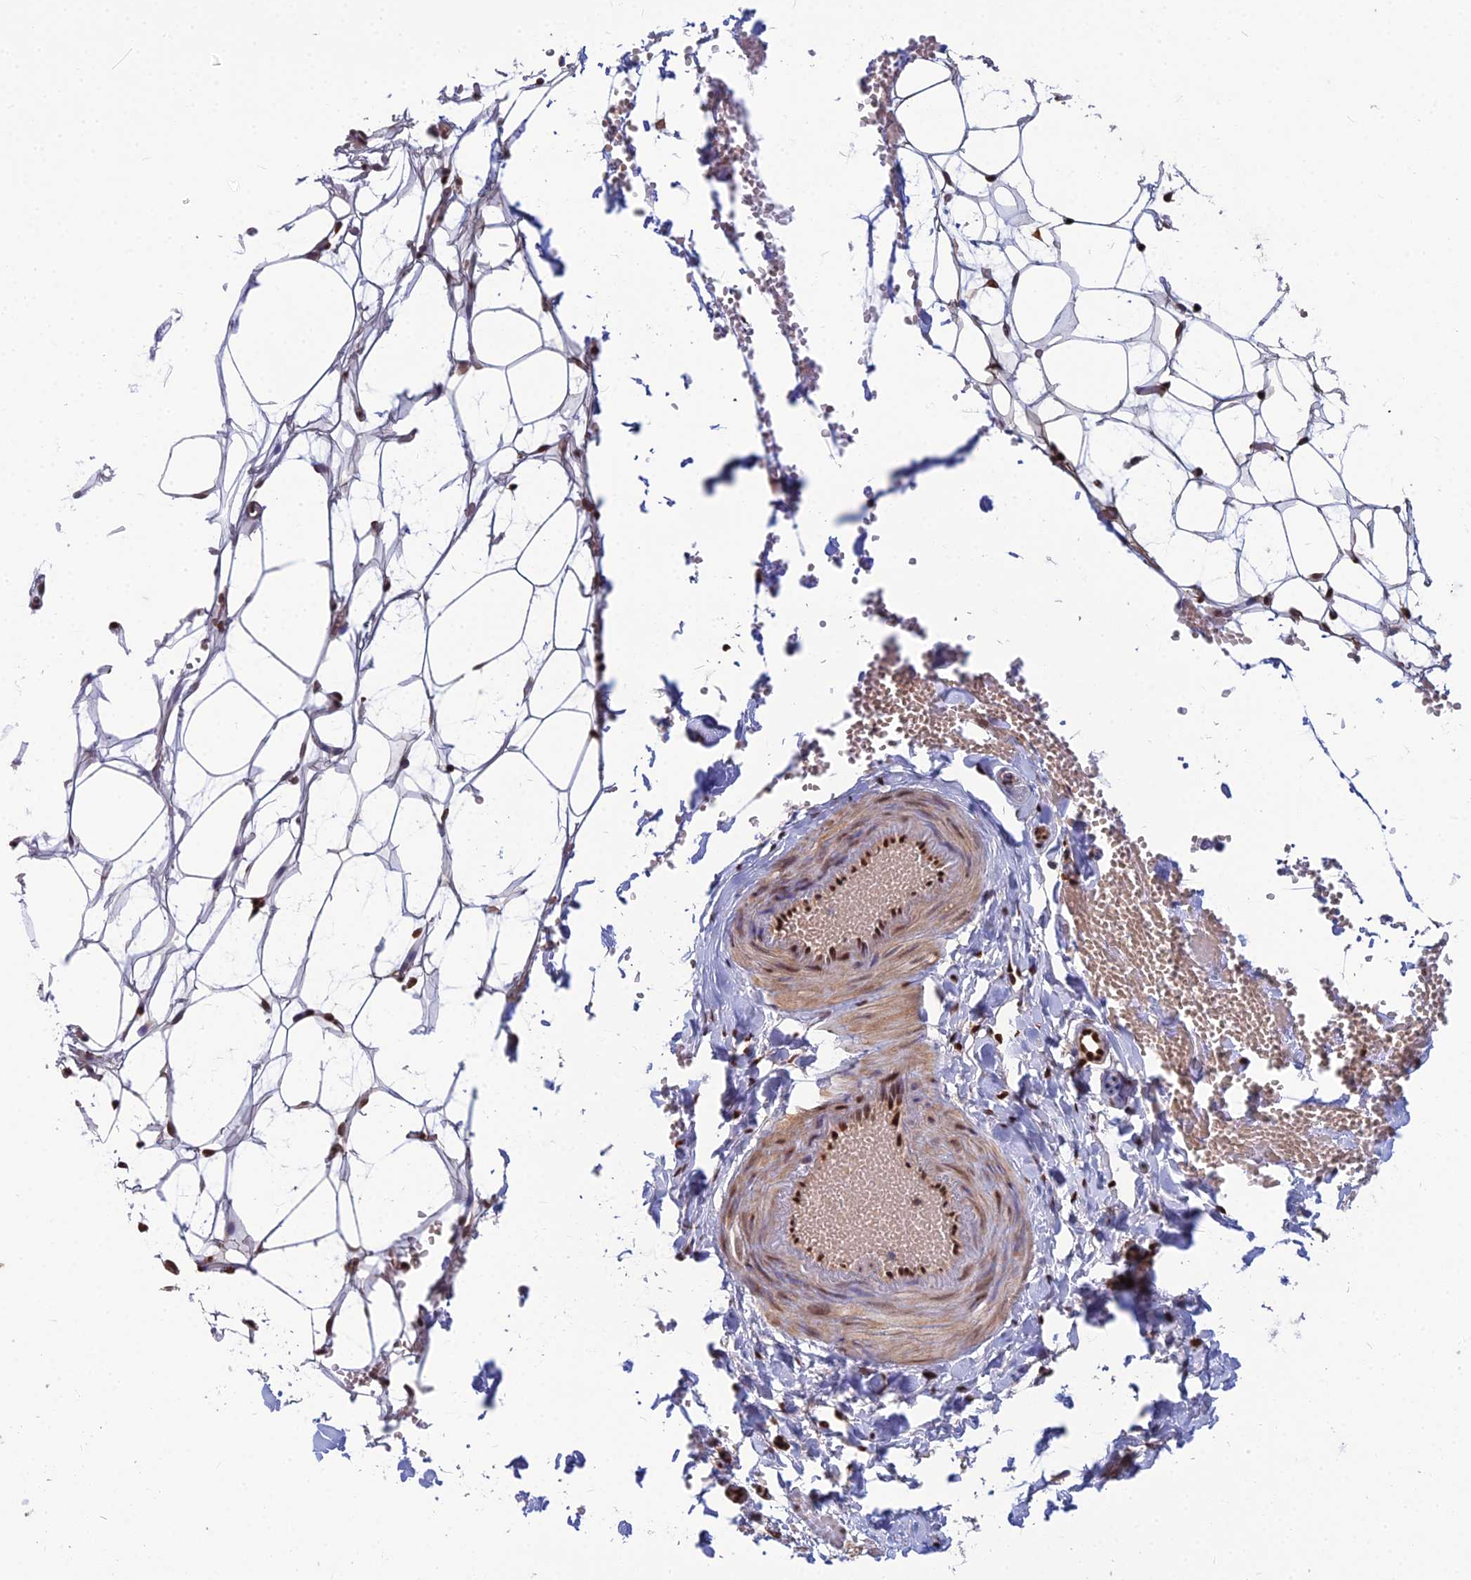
{"staining": {"intensity": "moderate", "quantity": ">75%", "location": "nuclear"}, "tissue": "adipose tissue", "cell_type": "Adipocytes", "image_type": "normal", "snomed": [{"axis": "morphology", "description": "Normal tissue, NOS"}, {"axis": "topography", "description": "Breast"}], "caption": "This is a histology image of IHC staining of benign adipose tissue, which shows moderate staining in the nuclear of adipocytes.", "gene": "DNPEP", "patient": {"sex": "female", "age": 23}}